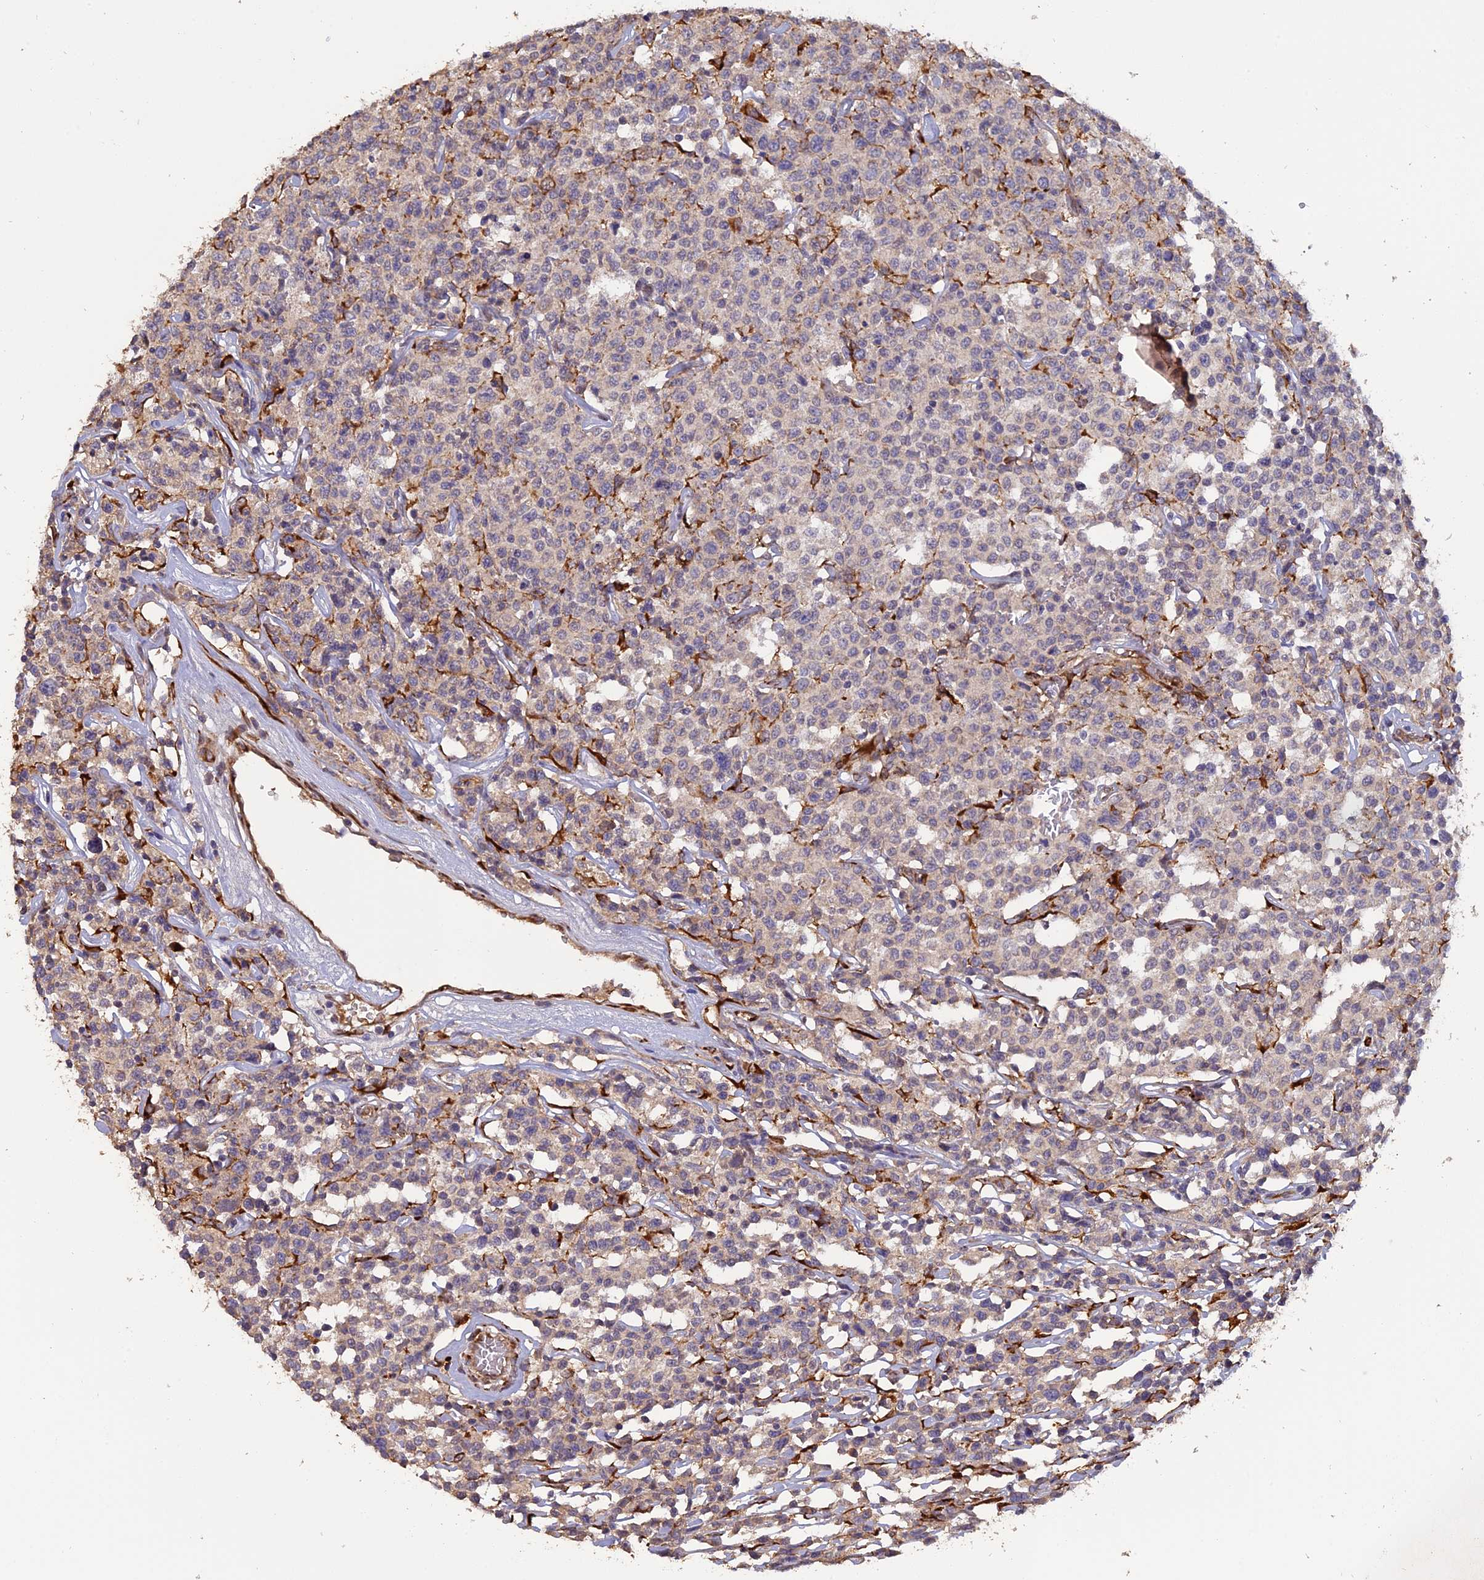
{"staining": {"intensity": "negative", "quantity": "none", "location": "none"}, "tissue": "lymphoma", "cell_type": "Tumor cells", "image_type": "cancer", "snomed": [{"axis": "morphology", "description": "Malignant lymphoma, non-Hodgkin's type, Low grade"}, {"axis": "topography", "description": "Small intestine"}], "caption": "High power microscopy image of an IHC histopathology image of lymphoma, revealing no significant expression in tumor cells.", "gene": "PPIC", "patient": {"sex": "female", "age": 59}}